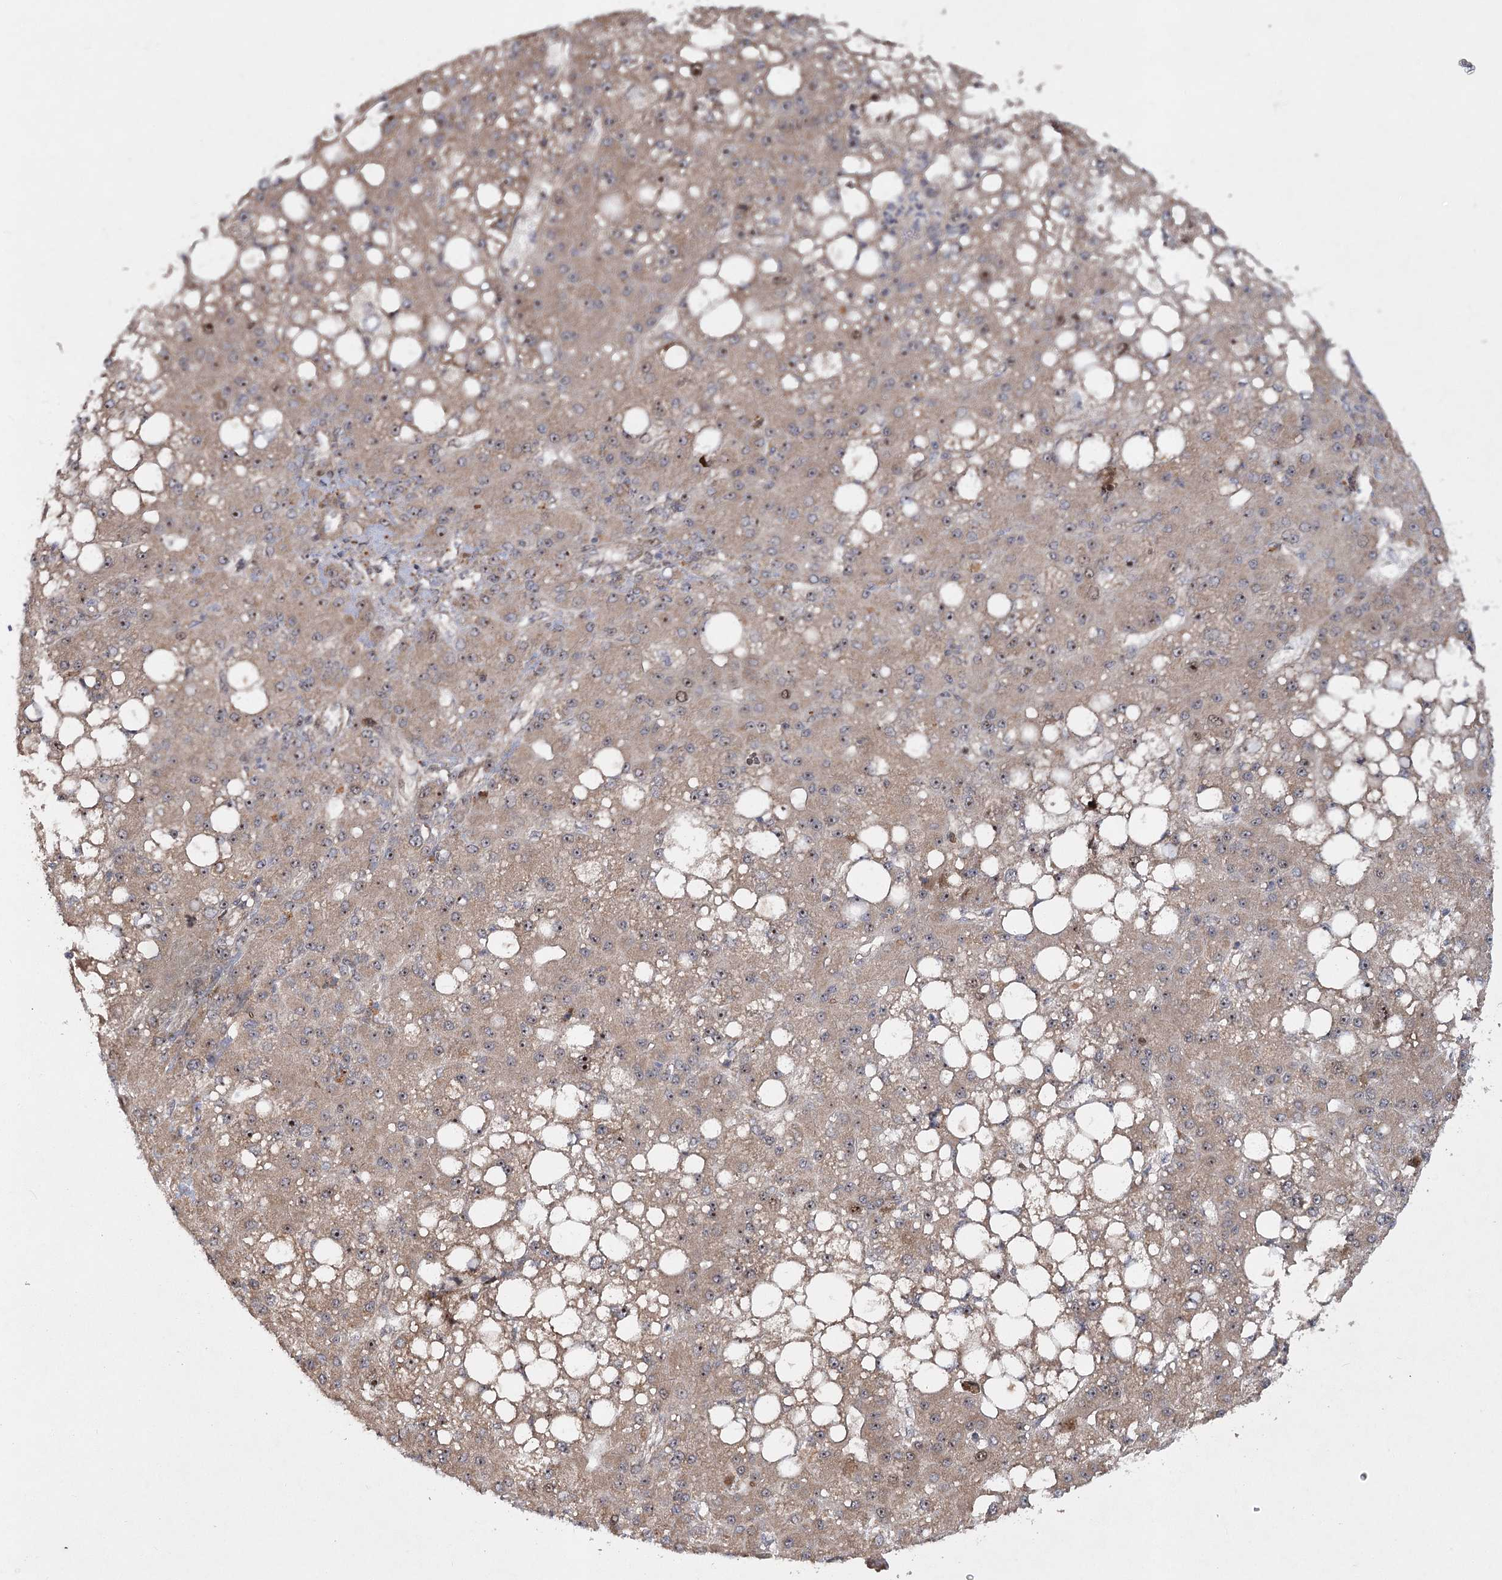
{"staining": {"intensity": "weak", "quantity": ">75%", "location": "cytoplasmic/membranous,nuclear"}, "tissue": "liver cancer", "cell_type": "Tumor cells", "image_type": "cancer", "snomed": [{"axis": "morphology", "description": "Carcinoma, Hepatocellular, NOS"}, {"axis": "topography", "description": "Liver"}], "caption": "DAB (3,3'-diaminobenzidine) immunohistochemical staining of human liver cancer (hepatocellular carcinoma) shows weak cytoplasmic/membranous and nuclear protein positivity in about >75% of tumor cells.", "gene": "PIK3C2A", "patient": {"sex": "male", "age": 67}}